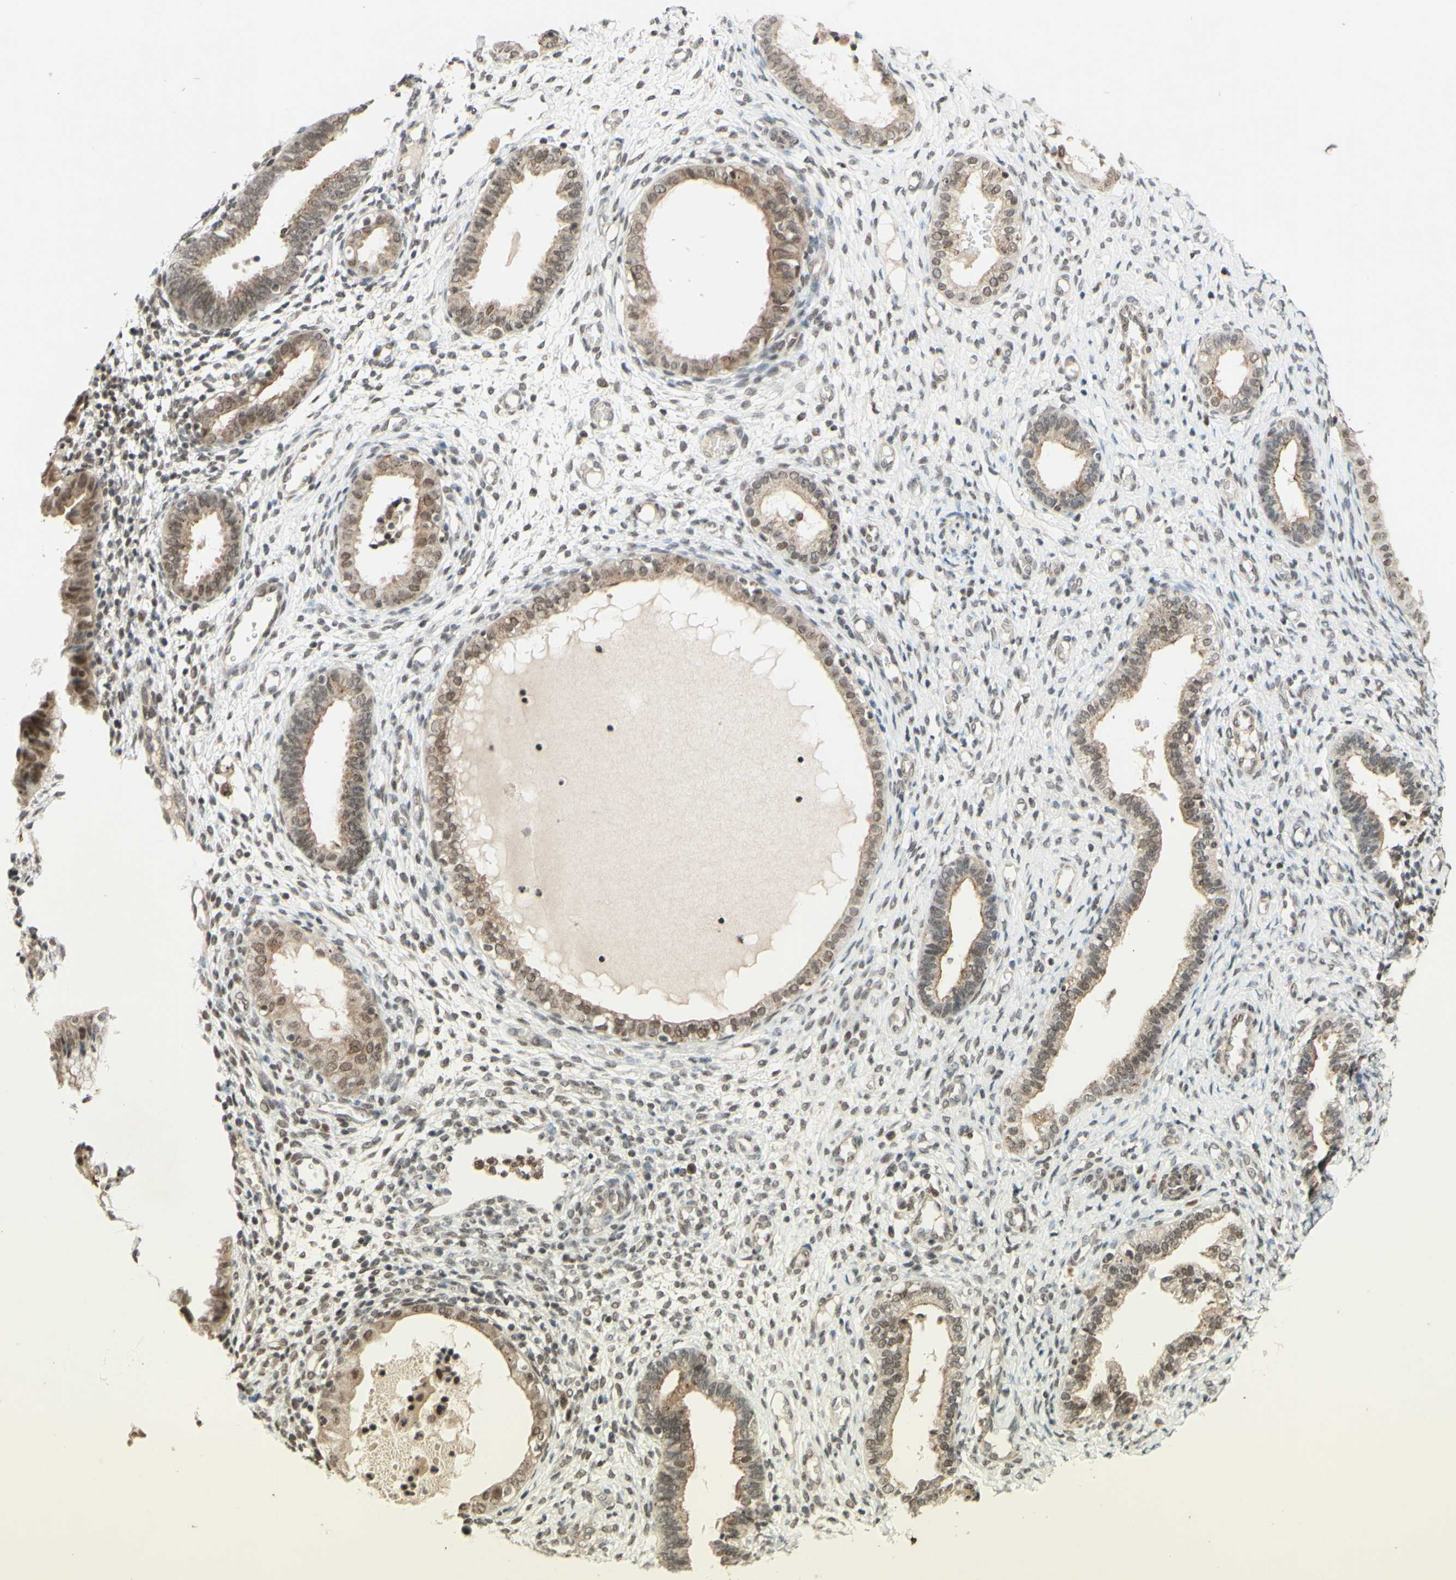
{"staining": {"intensity": "weak", "quantity": "25%-75%", "location": "nuclear"}, "tissue": "endometrium", "cell_type": "Cells in endometrial stroma", "image_type": "normal", "snomed": [{"axis": "morphology", "description": "Normal tissue, NOS"}, {"axis": "topography", "description": "Endometrium"}], "caption": "This micrograph reveals IHC staining of normal endometrium, with low weak nuclear expression in about 25%-75% of cells in endometrial stroma.", "gene": "SMARCB1", "patient": {"sex": "female", "age": 61}}